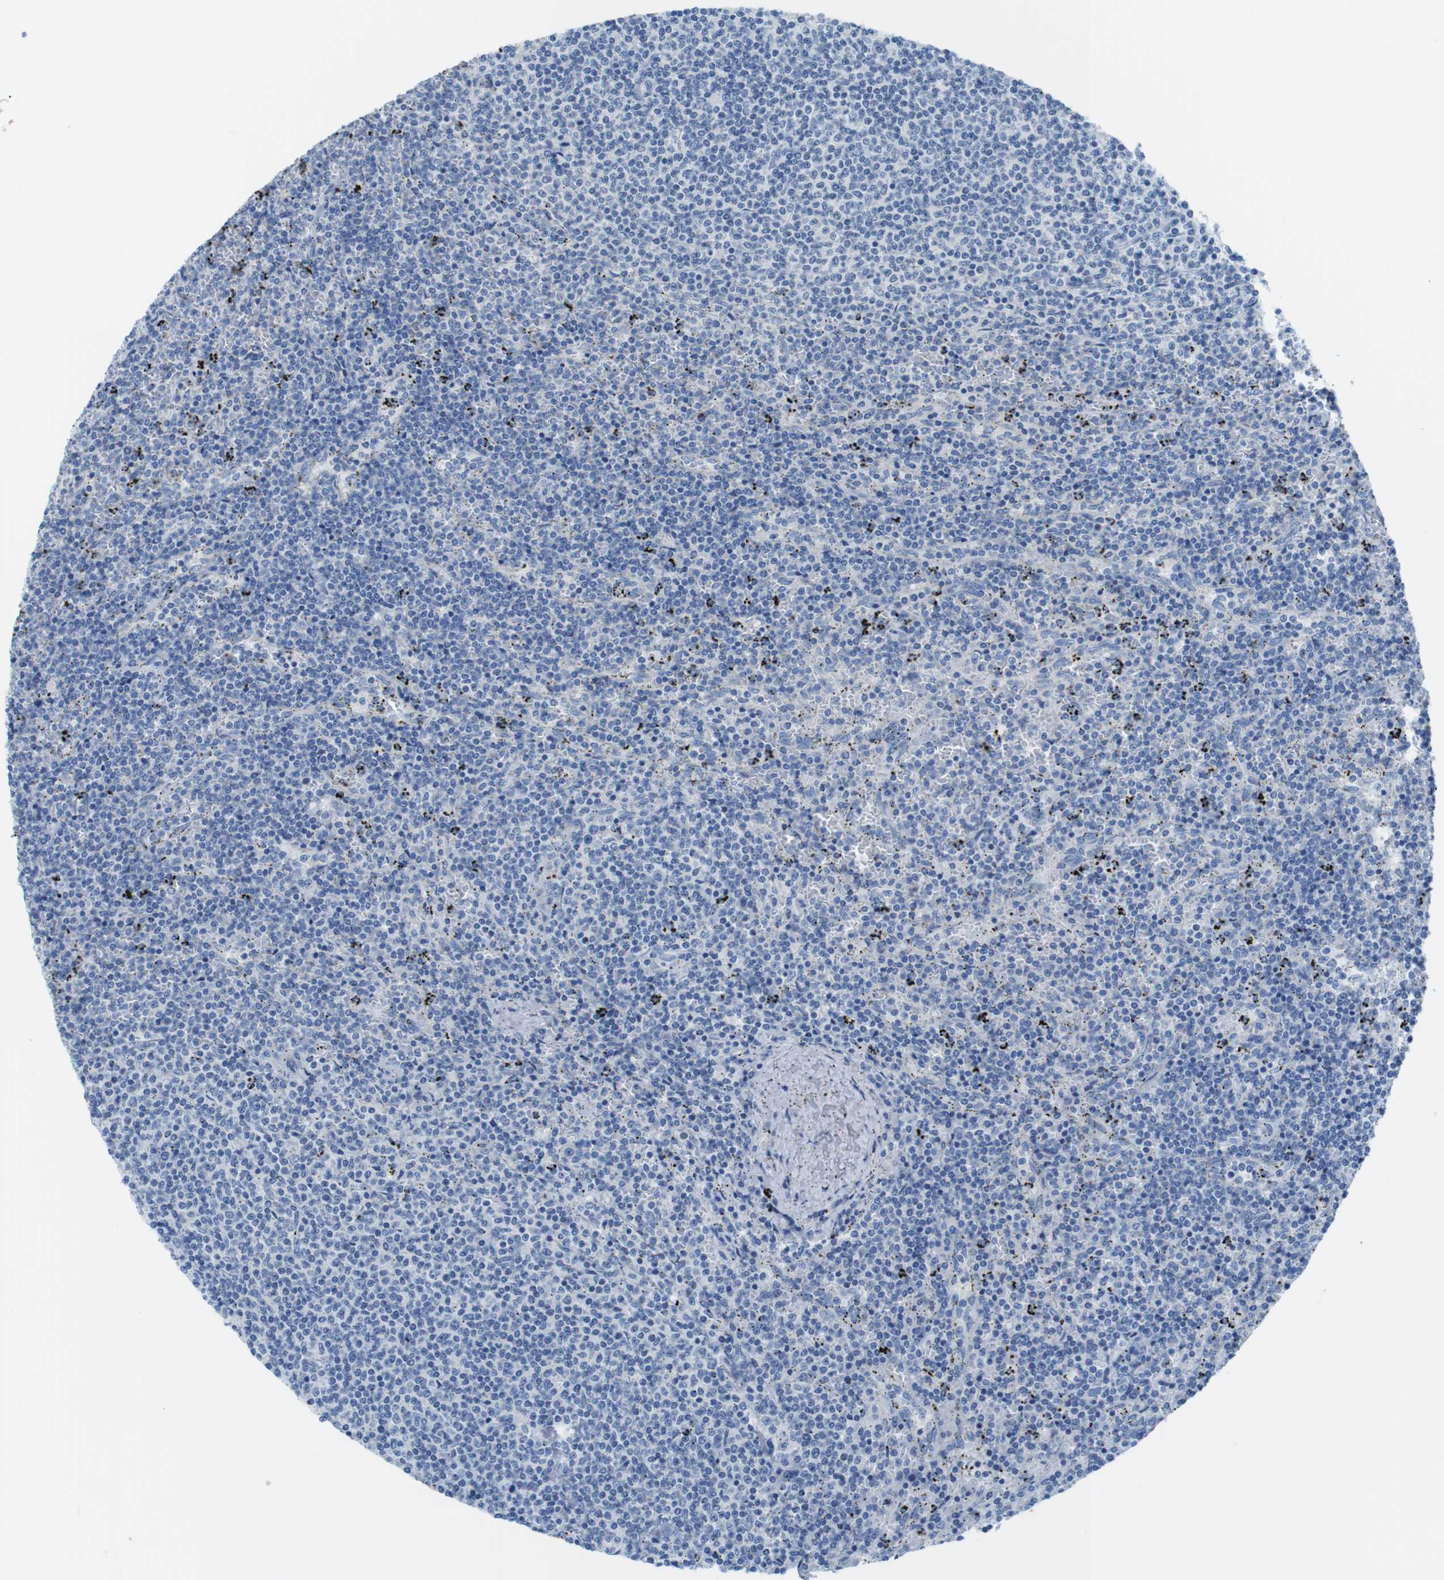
{"staining": {"intensity": "negative", "quantity": "none", "location": "none"}, "tissue": "lymphoma", "cell_type": "Tumor cells", "image_type": "cancer", "snomed": [{"axis": "morphology", "description": "Malignant lymphoma, non-Hodgkin's type, Low grade"}, {"axis": "topography", "description": "Spleen"}], "caption": "This is an immunohistochemistry (IHC) micrograph of human lymphoma. There is no expression in tumor cells.", "gene": "ASIC5", "patient": {"sex": "female", "age": 50}}